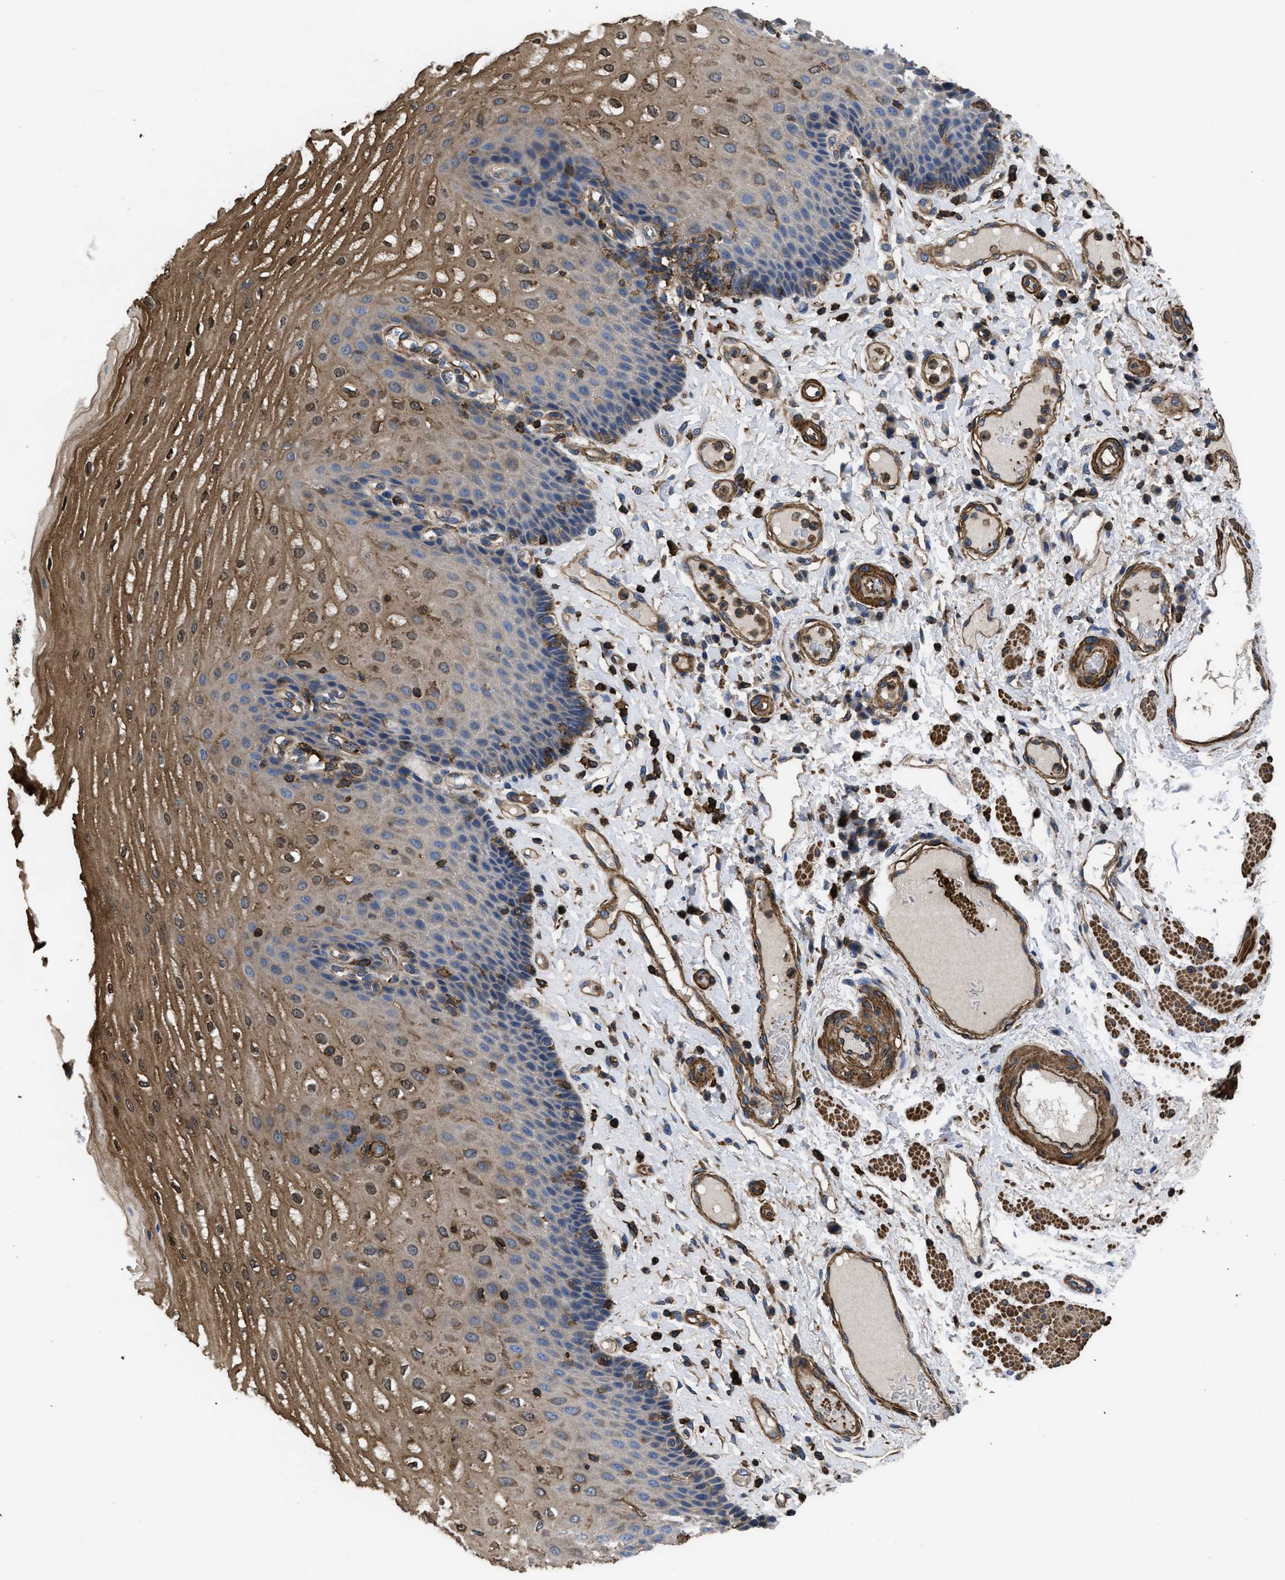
{"staining": {"intensity": "moderate", "quantity": "25%-75%", "location": "cytoplasmic/membranous,nuclear"}, "tissue": "esophagus", "cell_type": "Squamous epithelial cells", "image_type": "normal", "snomed": [{"axis": "morphology", "description": "Normal tissue, NOS"}, {"axis": "topography", "description": "Esophagus"}], "caption": "The photomicrograph shows staining of benign esophagus, revealing moderate cytoplasmic/membranous,nuclear protein positivity (brown color) within squamous epithelial cells.", "gene": "SCUBE2", "patient": {"sex": "male", "age": 54}}